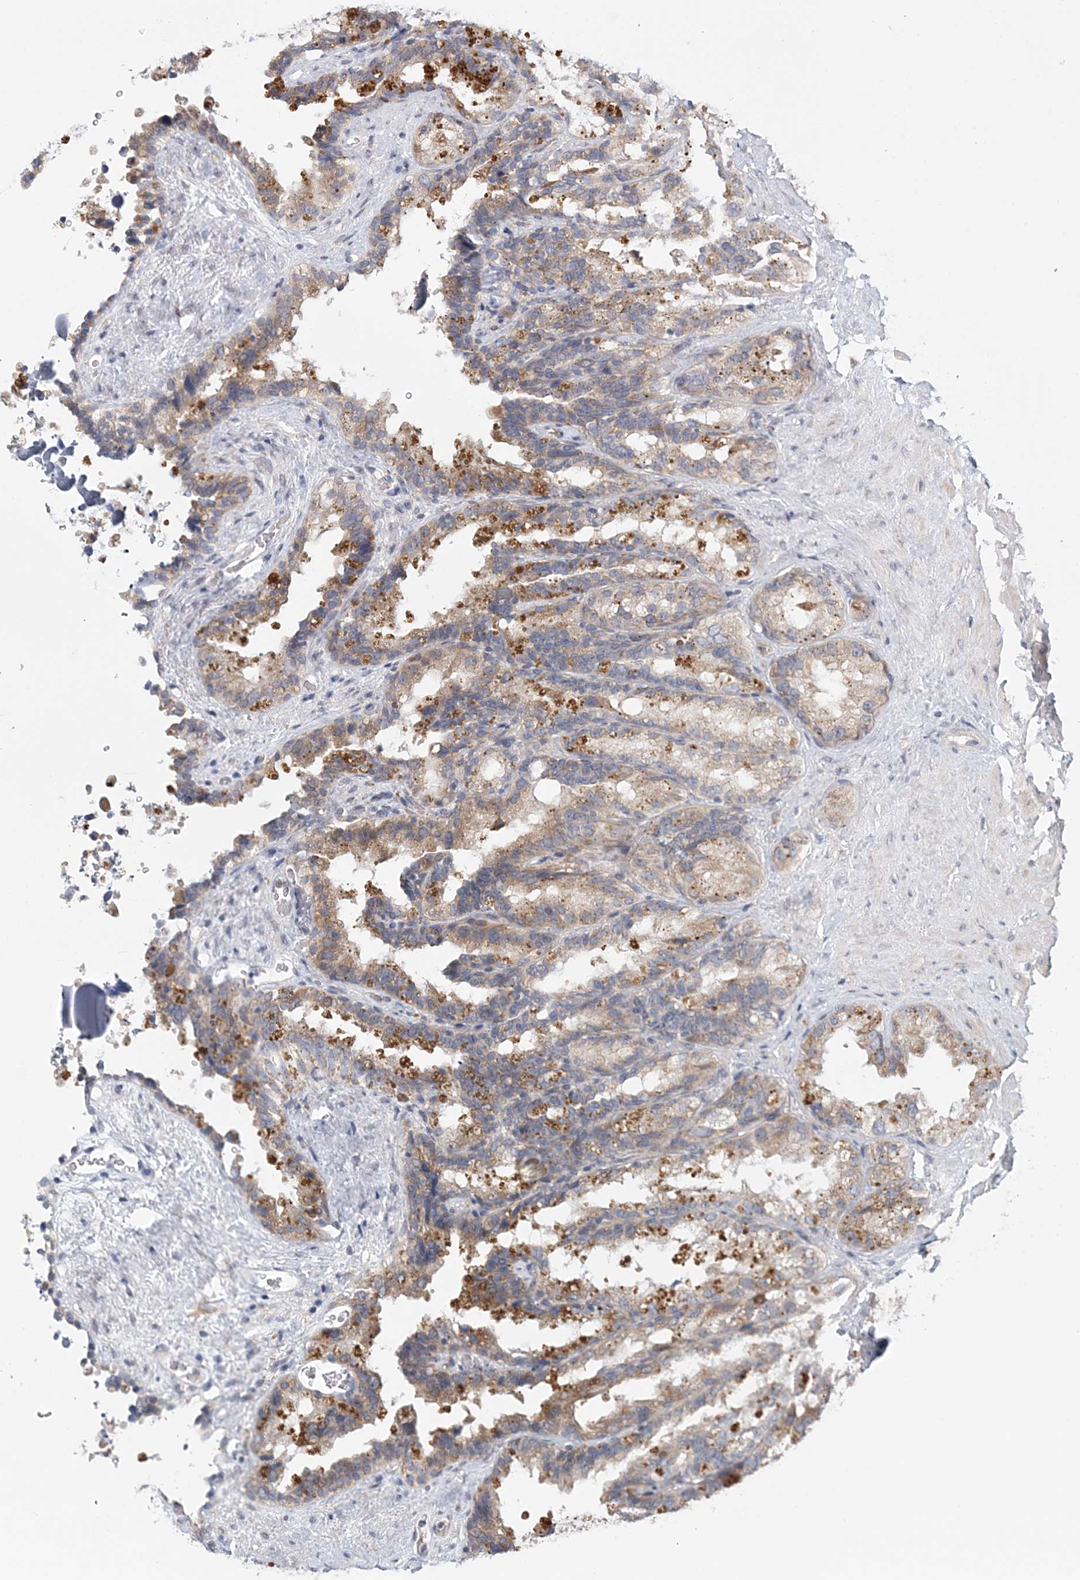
{"staining": {"intensity": "moderate", "quantity": "25%-75%", "location": "cytoplasmic/membranous"}, "tissue": "seminal vesicle", "cell_type": "Glandular cells", "image_type": "normal", "snomed": [{"axis": "morphology", "description": "Normal tissue, NOS"}, {"axis": "topography", "description": "Seminal veicle"}], "caption": "Protein staining displays moderate cytoplasmic/membranous staining in approximately 25%-75% of glandular cells in normal seminal vesicle.", "gene": "PCYOX1L", "patient": {"sex": "male", "age": 60}}